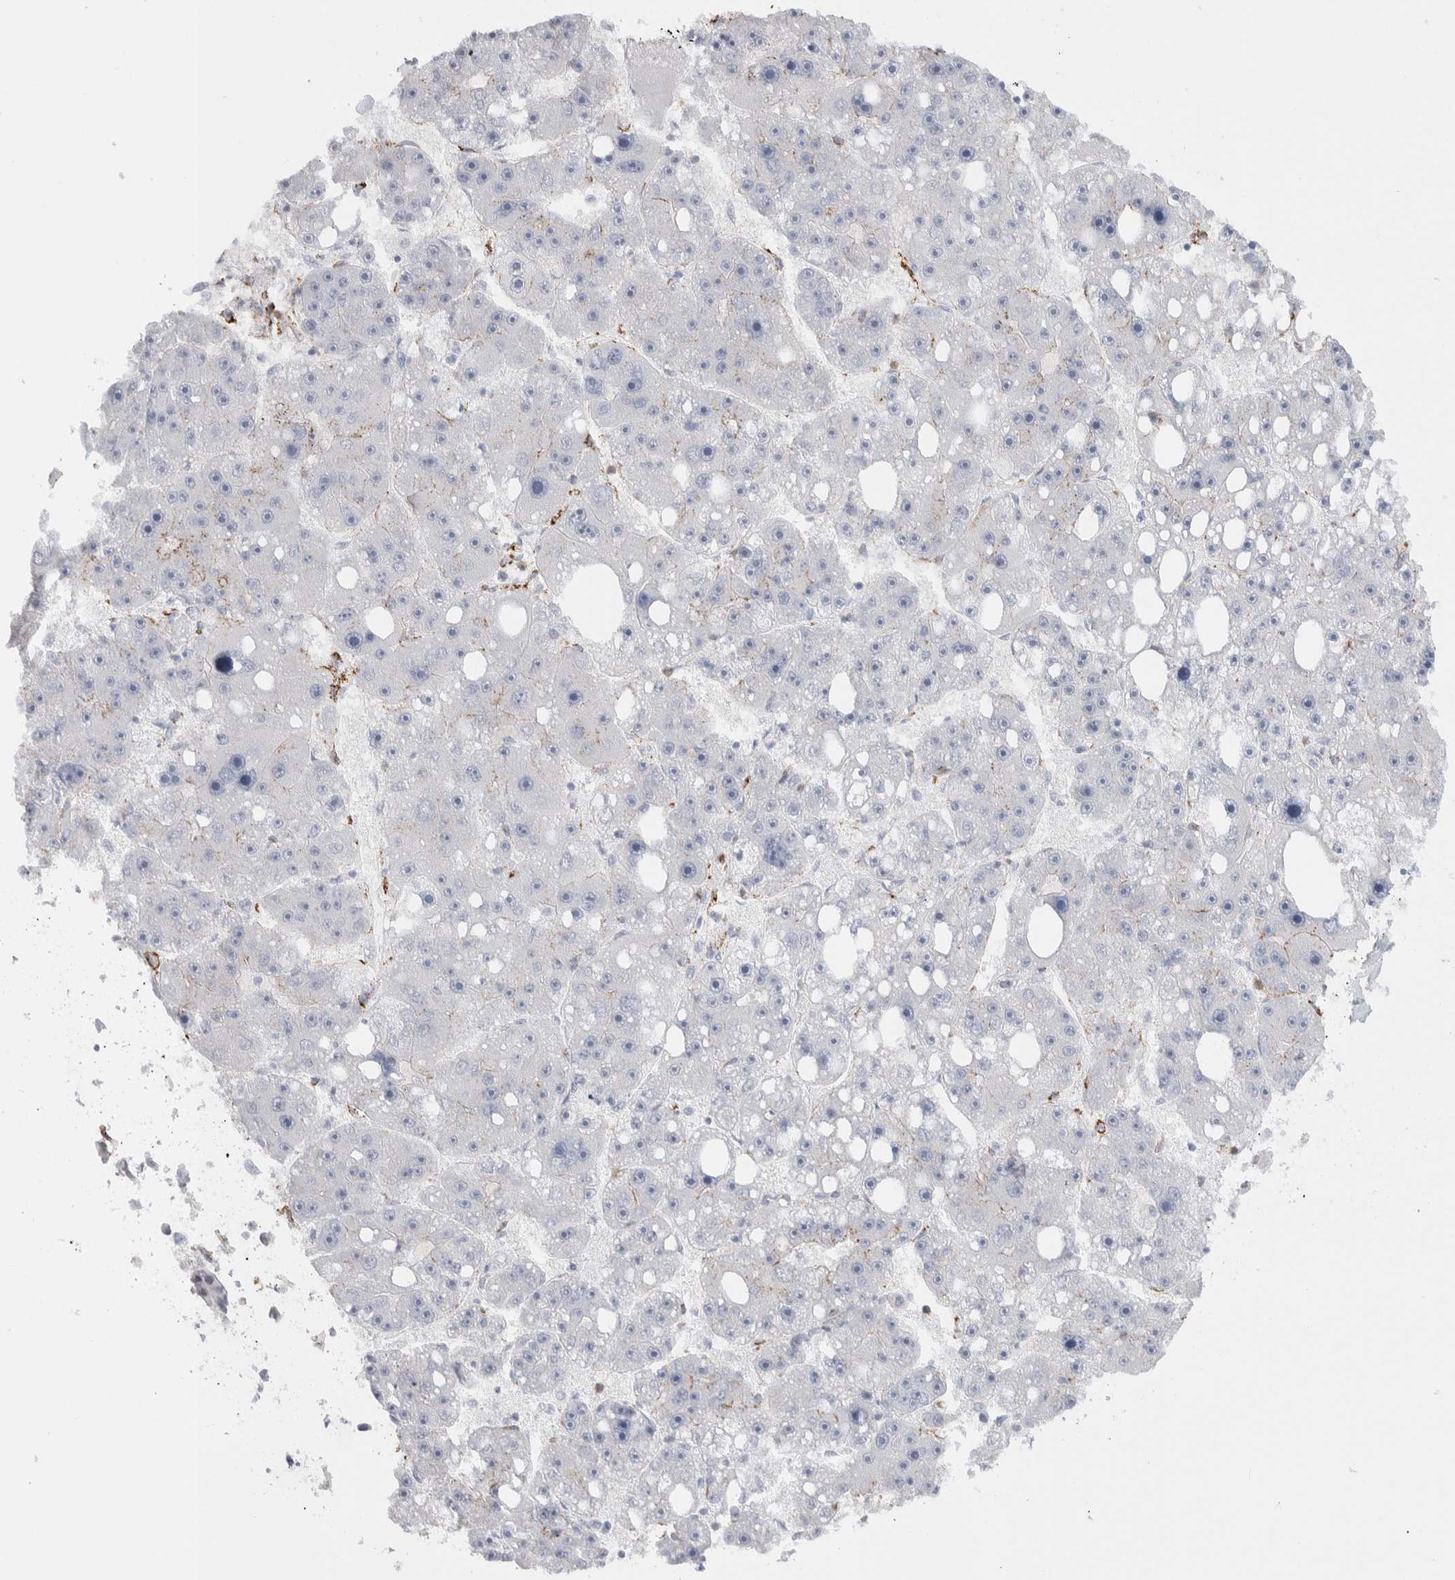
{"staining": {"intensity": "negative", "quantity": "none", "location": "none"}, "tissue": "liver cancer", "cell_type": "Tumor cells", "image_type": "cancer", "snomed": [{"axis": "morphology", "description": "Cholangiocarcinoma"}, {"axis": "topography", "description": "Liver"}], "caption": "Immunohistochemistry (IHC) of human liver cholangiocarcinoma displays no expression in tumor cells.", "gene": "SEPTIN4", "patient": {"sex": "male", "age": 50}}